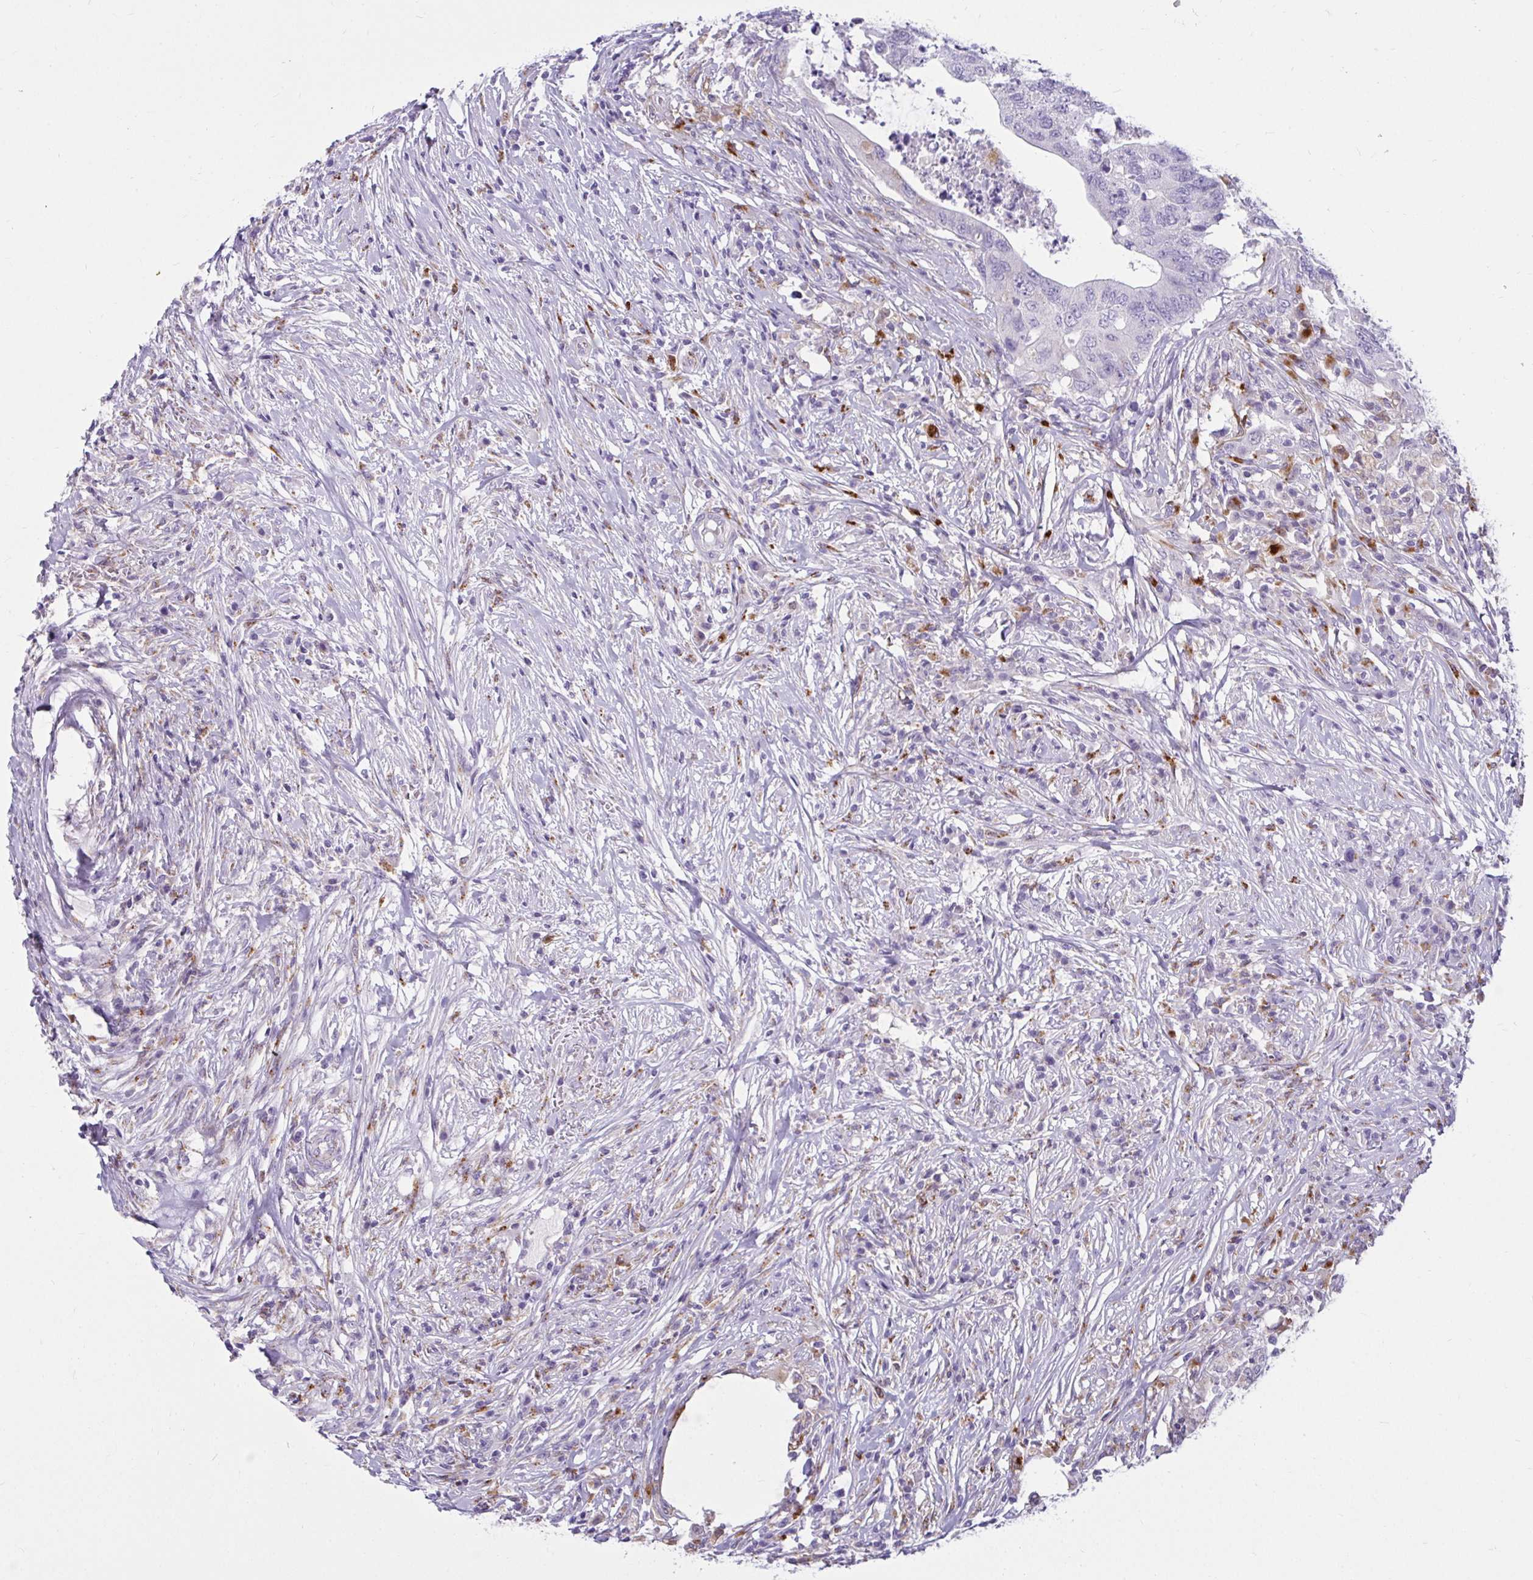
{"staining": {"intensity": "negative", "quantity": "none", "location": "none"}, "tissue": "colorectal cancer", "cell_type": "Tumor cells", "image_type": "cancer", "snomed": [{"axis": "morphology", "description": "Adenocarcinoma, NOS"}, {"axis": "topography", "description": "Colon"}], "caption": "This is an immunohistochemistry photomicrograph of colorectal adenocarcinoma. There is no staining in tumor cells.", "gene": "CTSZ", "patient": {"sex": "male", "age": 71}}